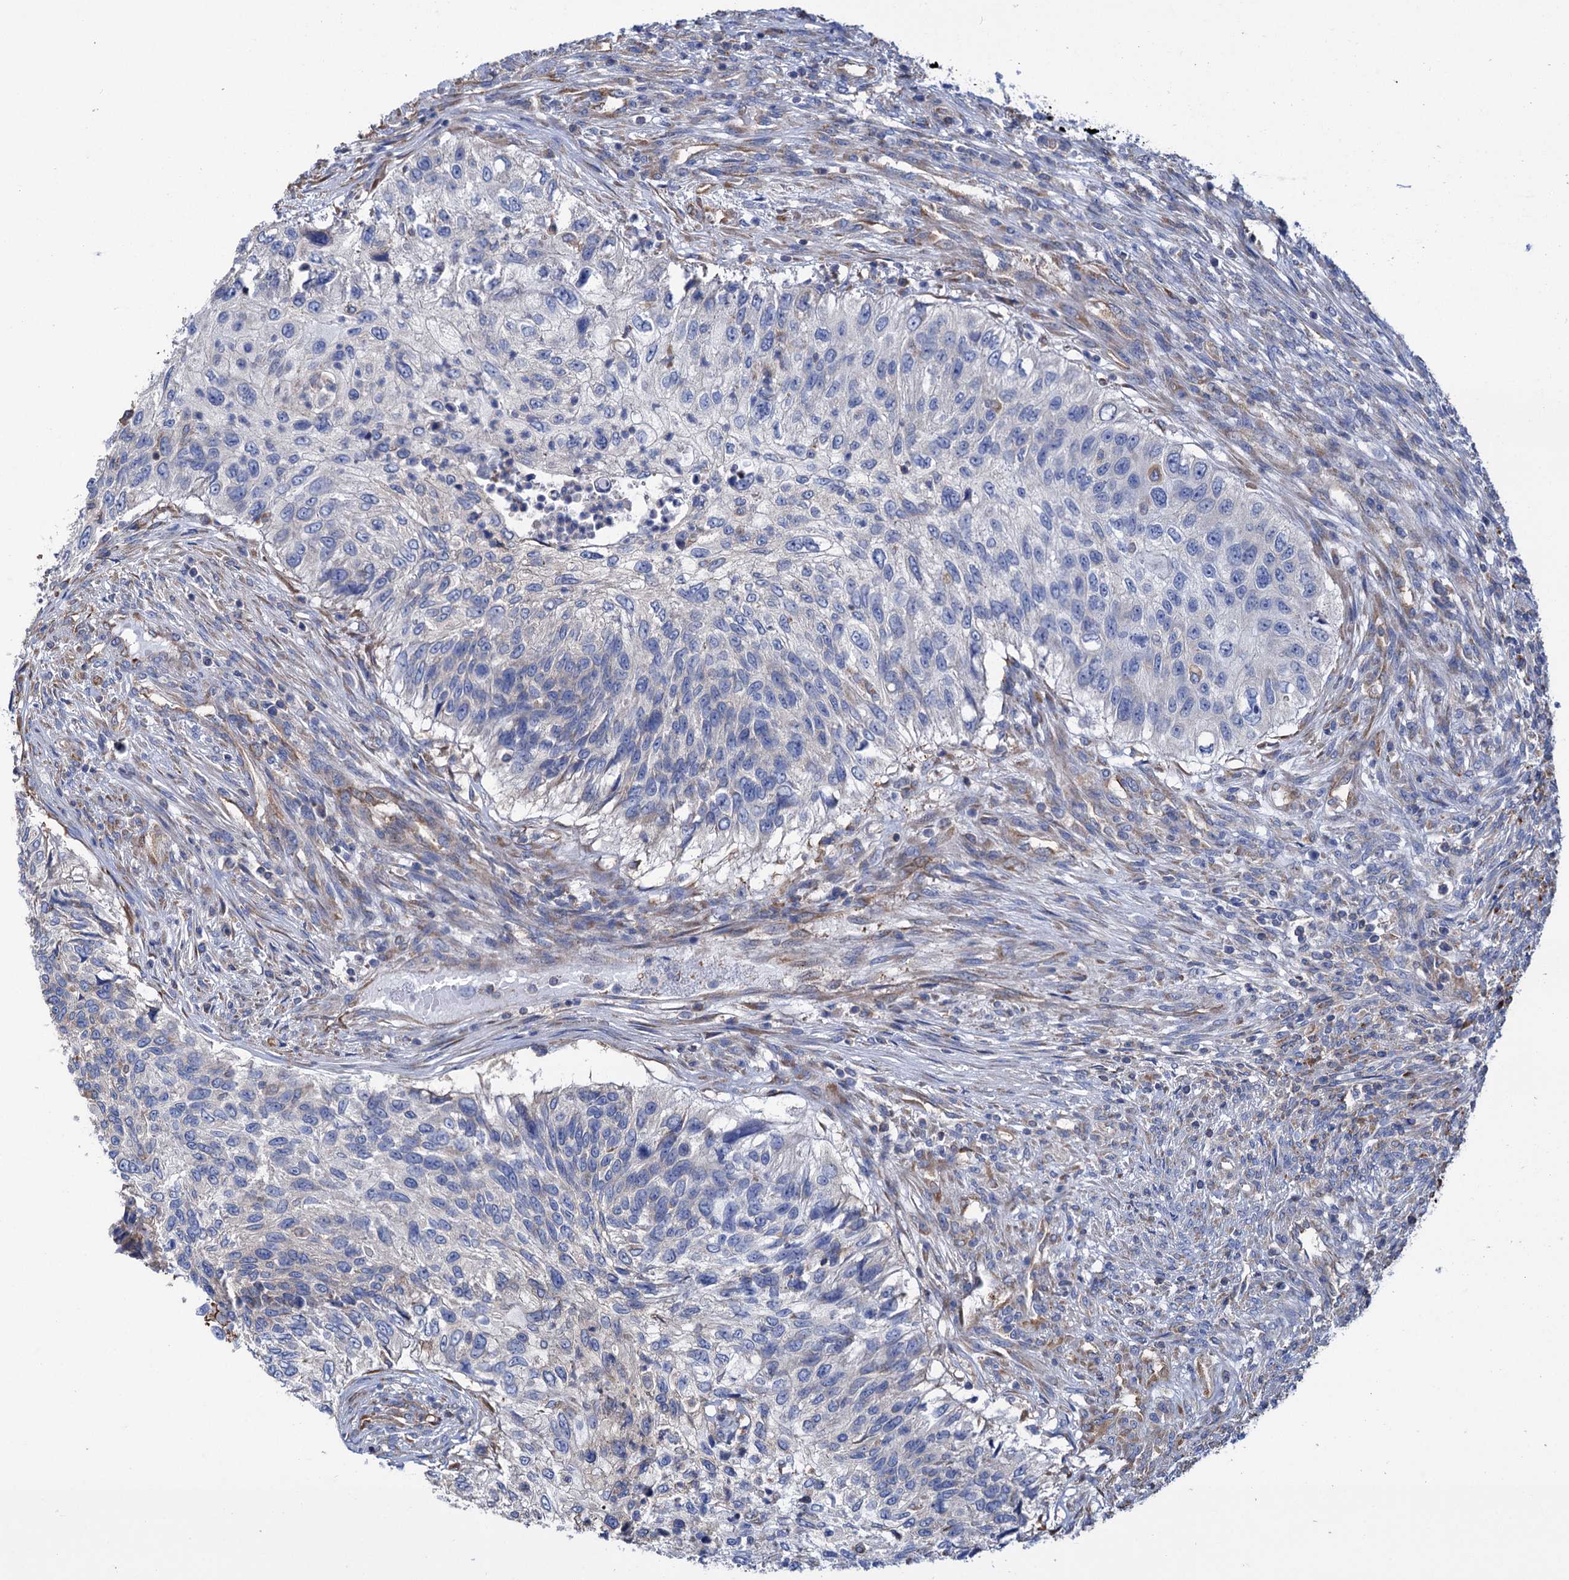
{"staining": {"intensity": "negative", "quantity": "none", "location": "none"}, "tissue": "urothelial cancer", "cell_type": "Tumor cells", "image_type": "cancer", "snomed": [{"axis": "morphology", "description": "Urothelial carcinoma, High grade"}, {"axis": "topography", "description": "Urinary bladder"}], "caption": "Human urothelial cancer stained for a protein using immunohistochemistry exhibits no staining in tumor cells.", "gene": "SCPEP1", "patient": {"sex": "female", "age": 60}}